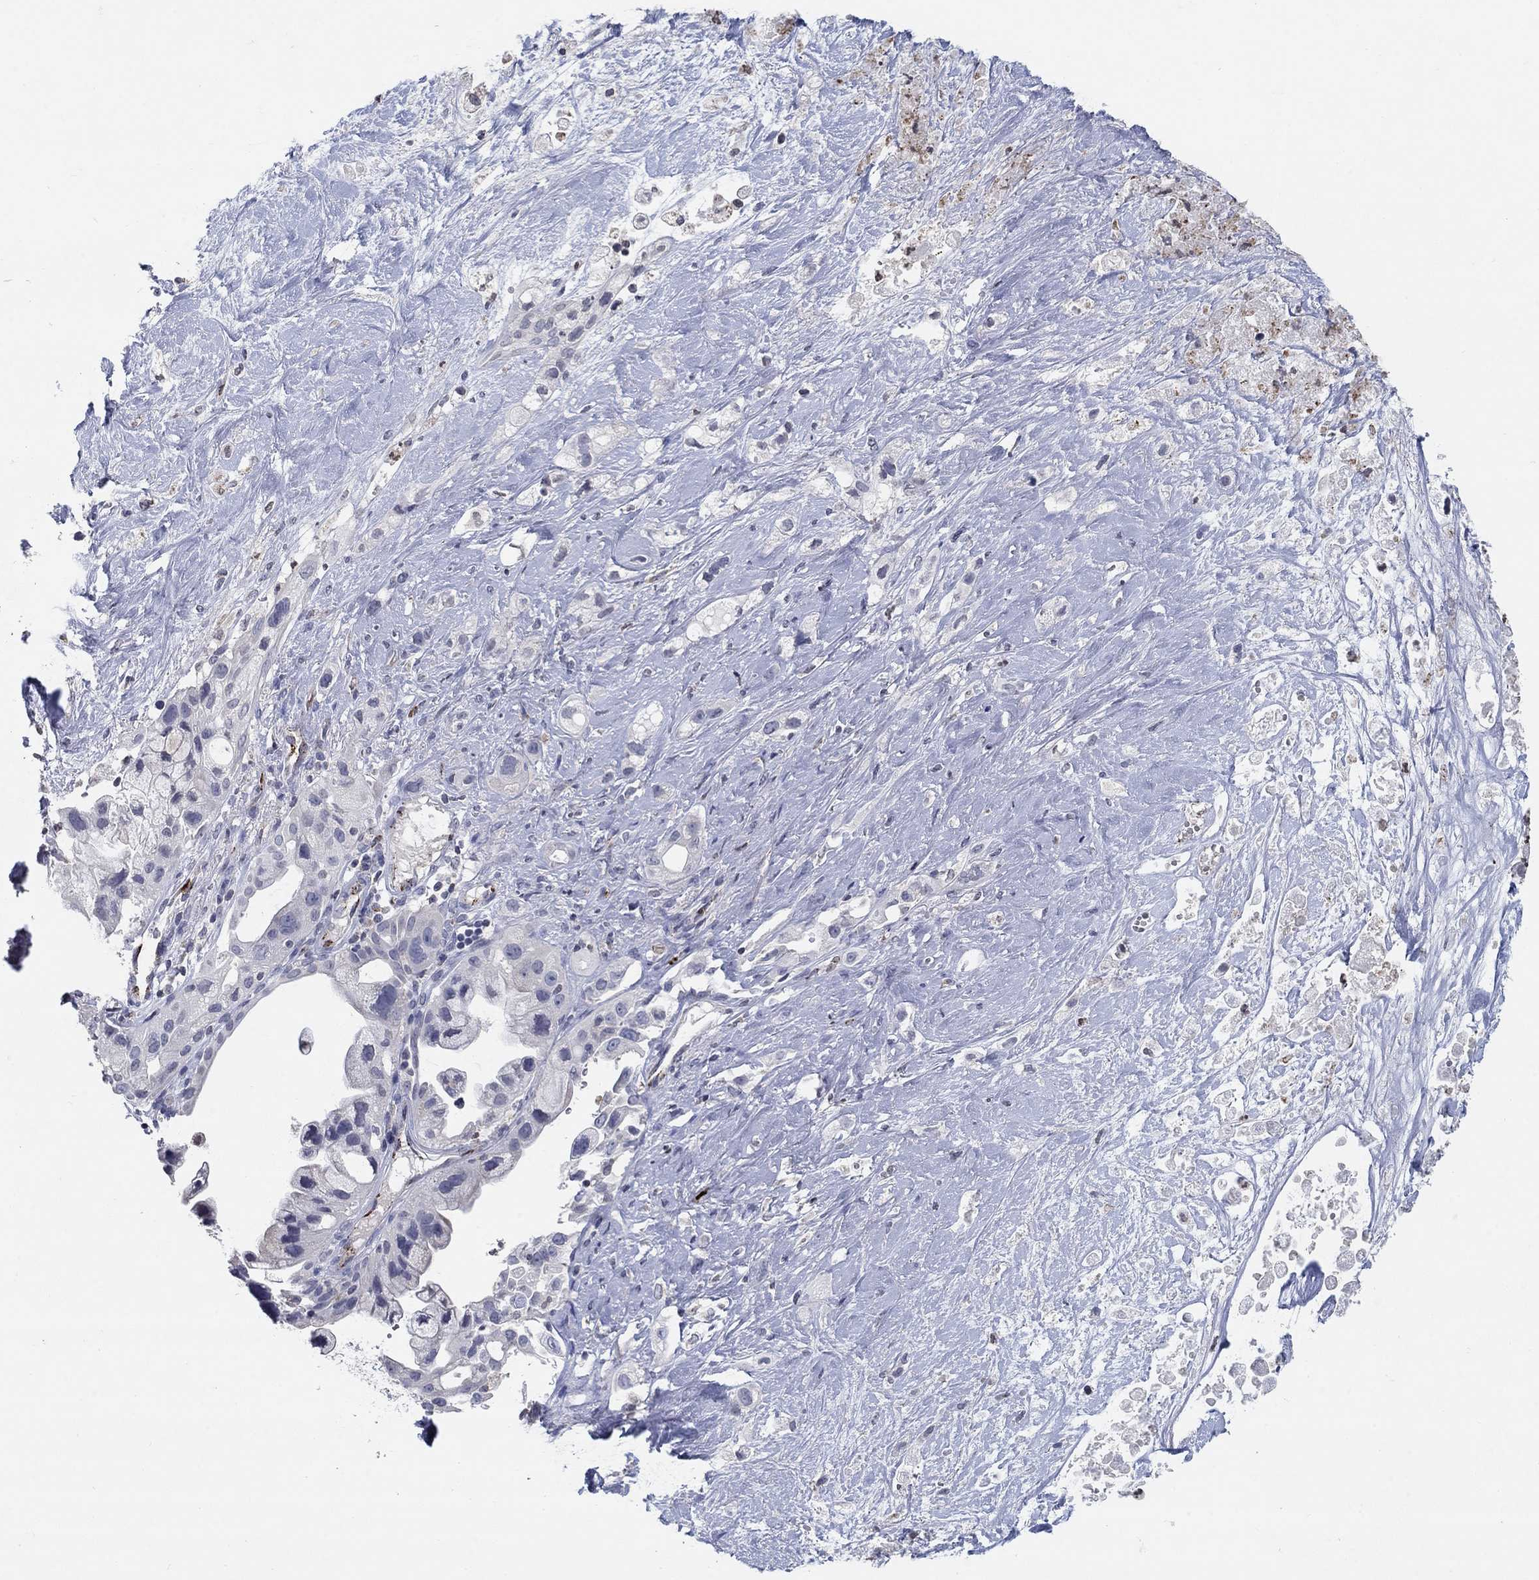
{"staining": {"intensity": "strong", "quantity": "<25%", "location": "cytoplasmic/membranous"}, "tissue": "pancreatic cancer", "cell_type": "Tumor cells", "image_type": "cancer", "snomed": [{"axis": "morphology", "description": "Adenocarcinoma, NOS"}, {"axis": "topography", "description": "Pancreas"}], "caption": "A medium amount of strong cytoplasmic/membranous staining is present in about <25% of tumor cells in adenocarcinoma (pancreatic) tissue.", "gene": "TINAG", "patient": {"sex": "male", "age": 44}}